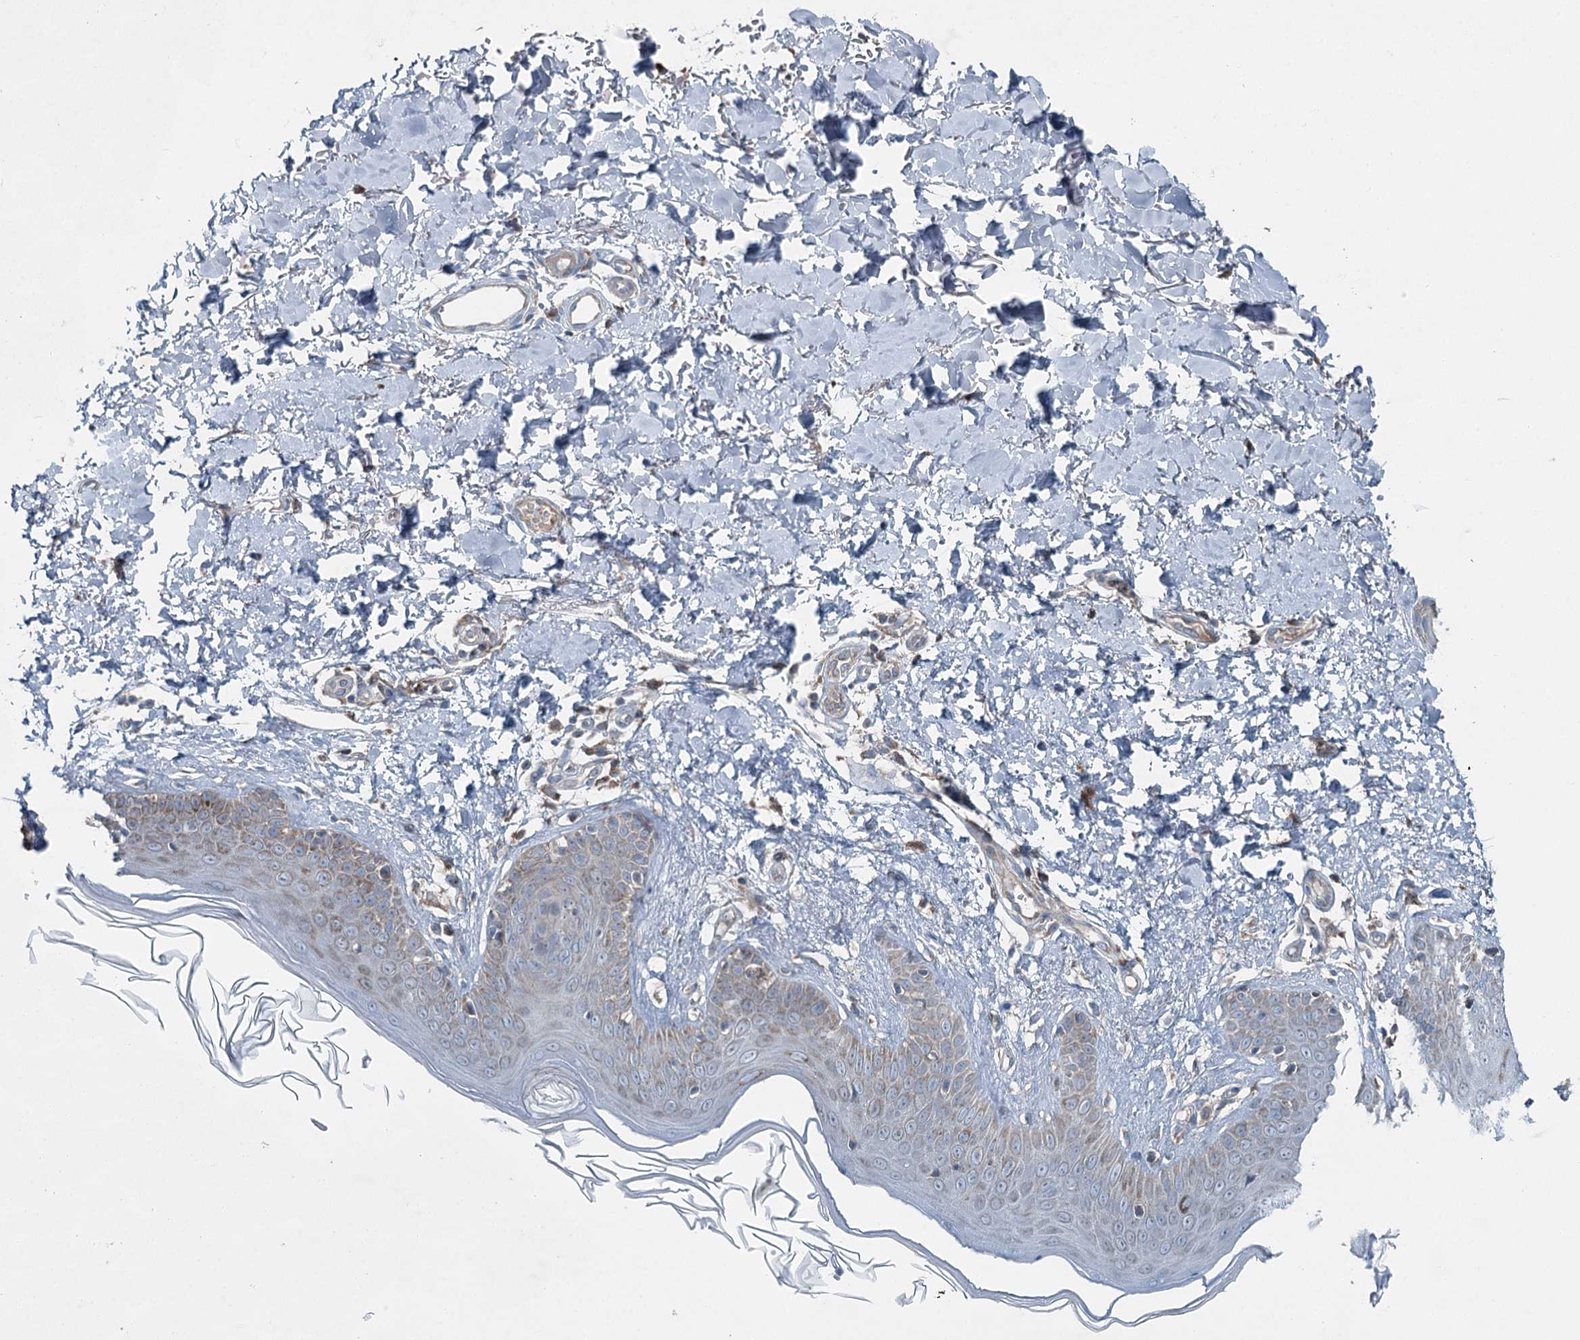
{"staining": {"intensity": "negative", "quantity": "none", "location": "none"}, "tissue": "skin", "cell_type": "Fibroblasts", "image_type": "normal", "snomed": [{"axis": "morphology", "description": "Normal tissue, NOS"}, {"axis": "topography", "description": "Skin"}], "caption": "A high-resolution image shows immunohistochemistry staining of benign skin, which demonstrates no significant expression in fibroblasts. (Immunohistochemistry (ihc), brightfield microscopy, high magnification).", "gene": "CHCHD5", "patient": {"sex": "male", "age": 52}}